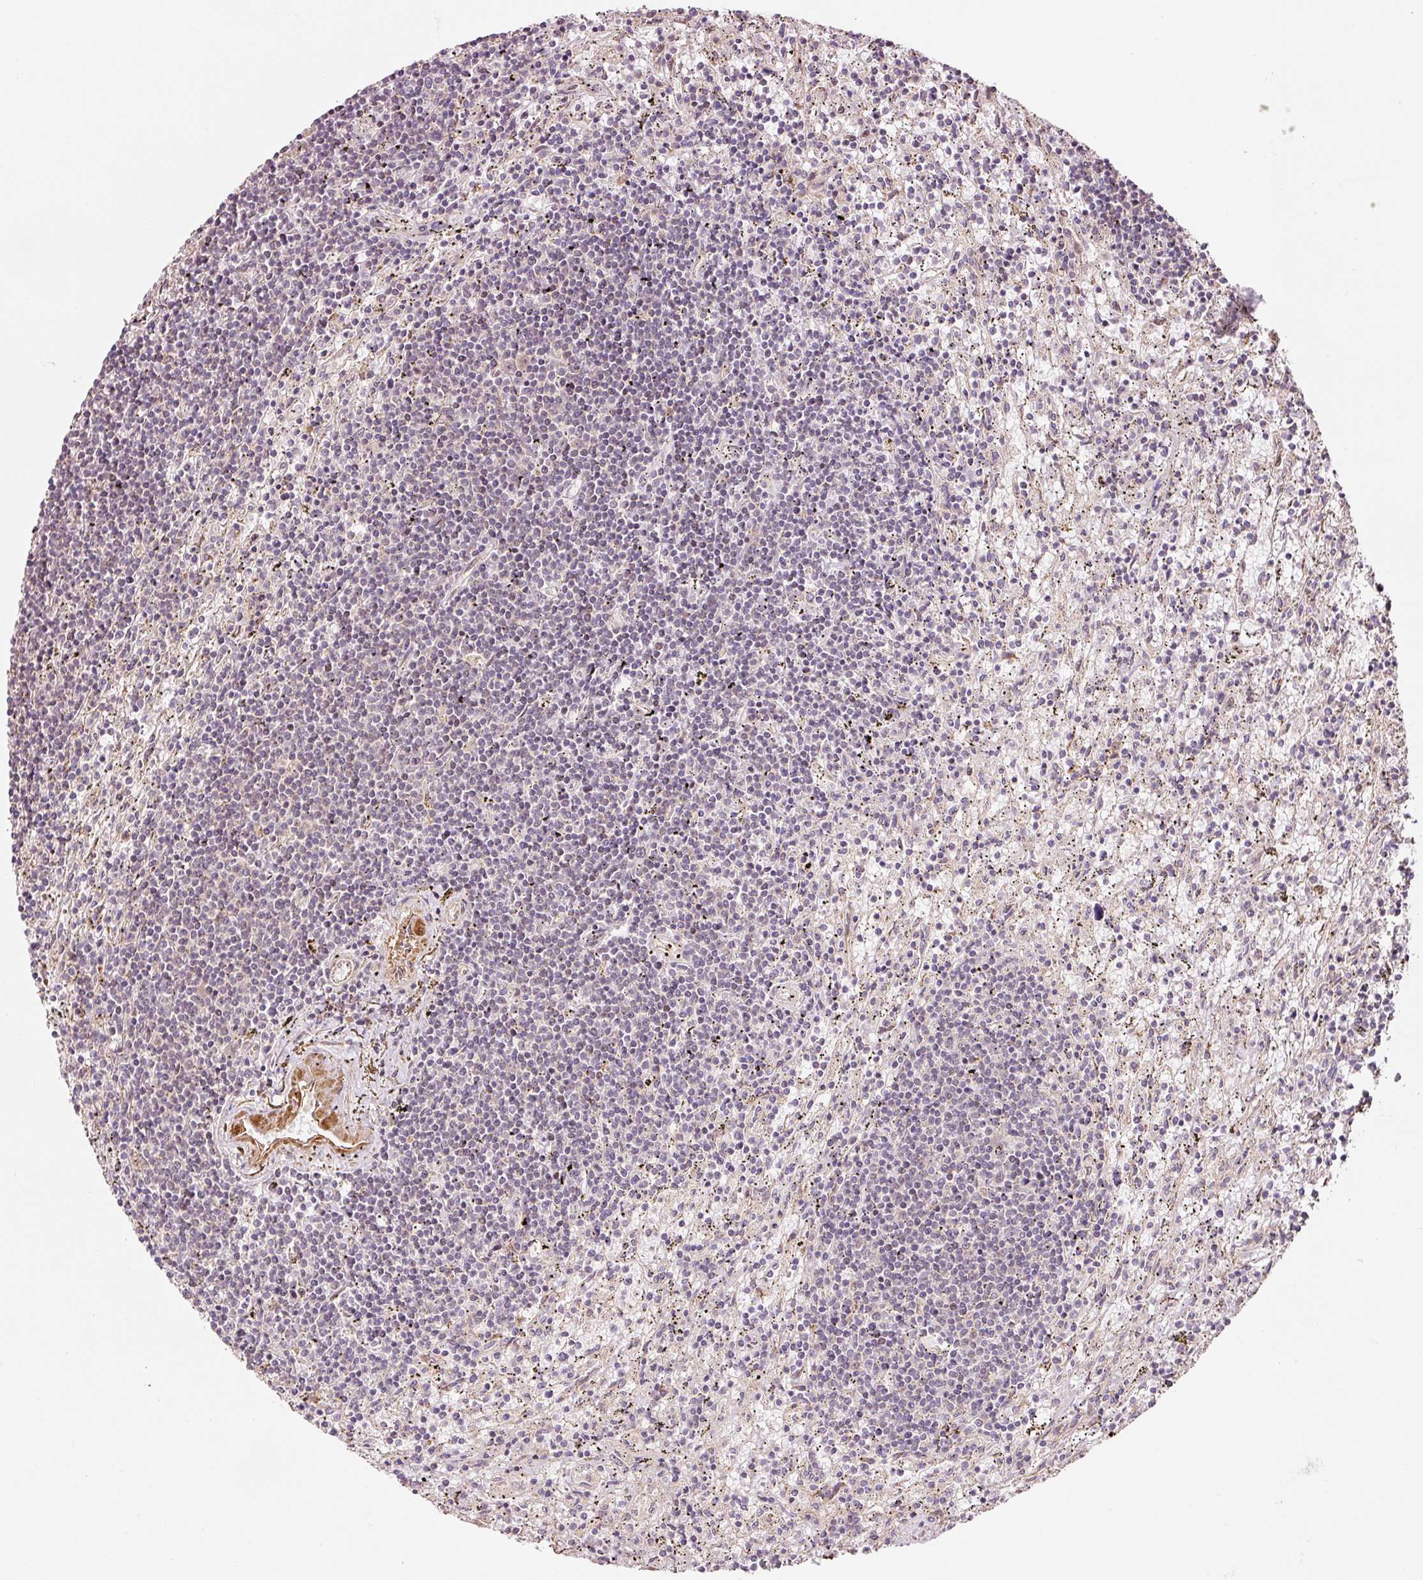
{"staining": {"intensity": "negative", "quantity": "none", "location": "none"}, "tissue": "lymphoma", "cell_type": "Tumor cells", "image_type": "cancer", "snomed": [{"axis": "morphology", "description": "Malignant lymphoma, non-Hodgkin's type, Low grade"}, {"axis": "topography", "description": "Spleen"}], "caption": "Tumor cells are negative for protein expression in human low-grade malignant lymphoma, non-Hodgkin's type.", "gene": "ETF1", "patient": {"sex": "male", "age": 76}}